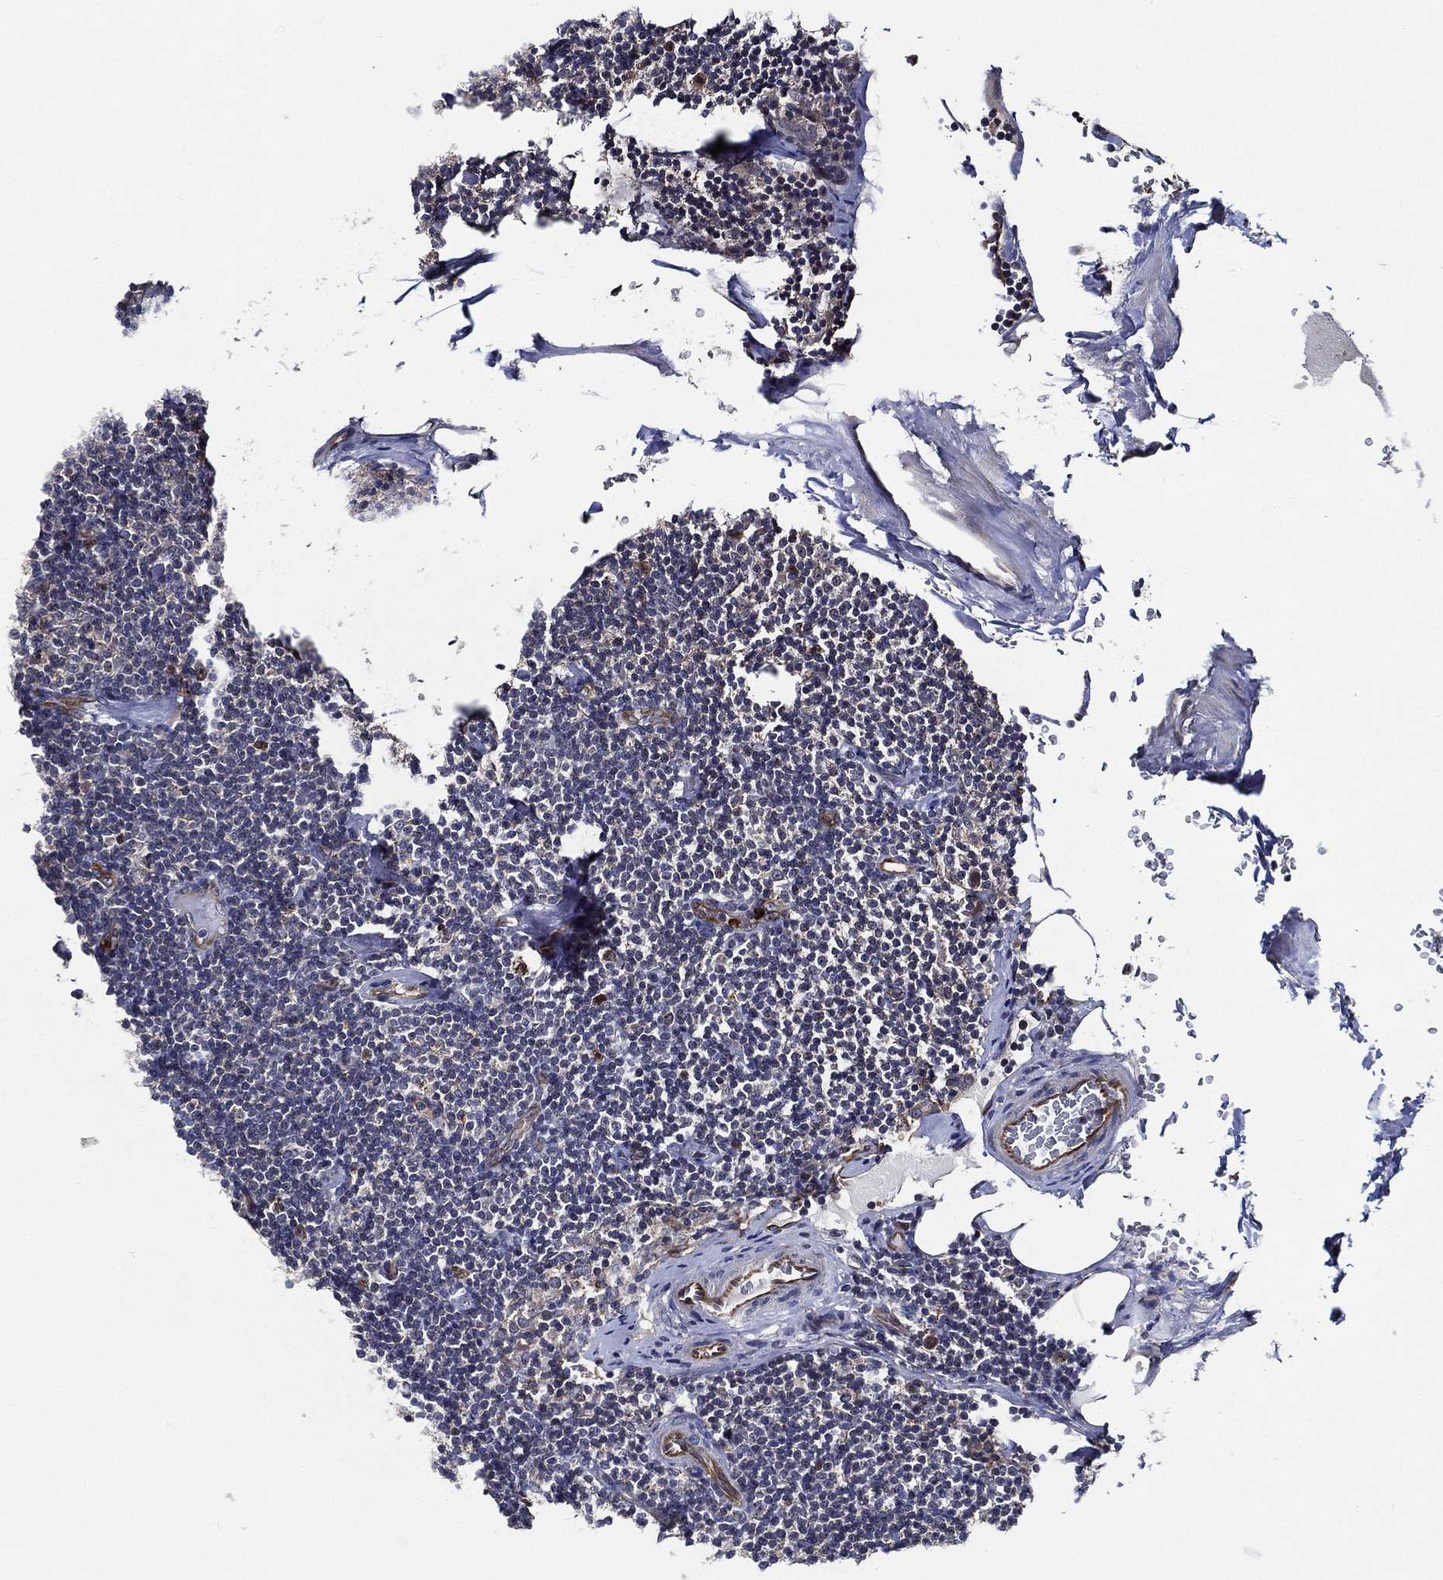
{"staining": {"intensity": "negative", "quantity": "none", "location": "none"}, "tissue": "lymphoma", "cell_type": "Tumor cells", "image_type": "cancer", "snomed": [{"axis": "morphology", "description": "Malignant lymphoma, non-Hodgkin's type, Low grade"}, {"axis": "topography", "description": "Lymph node"}], "caption": "The image exhibits no staining of tumor cells in lymphoma.", "gene": "KIF20B", "patient": {"sex": "male", "age": 81}}